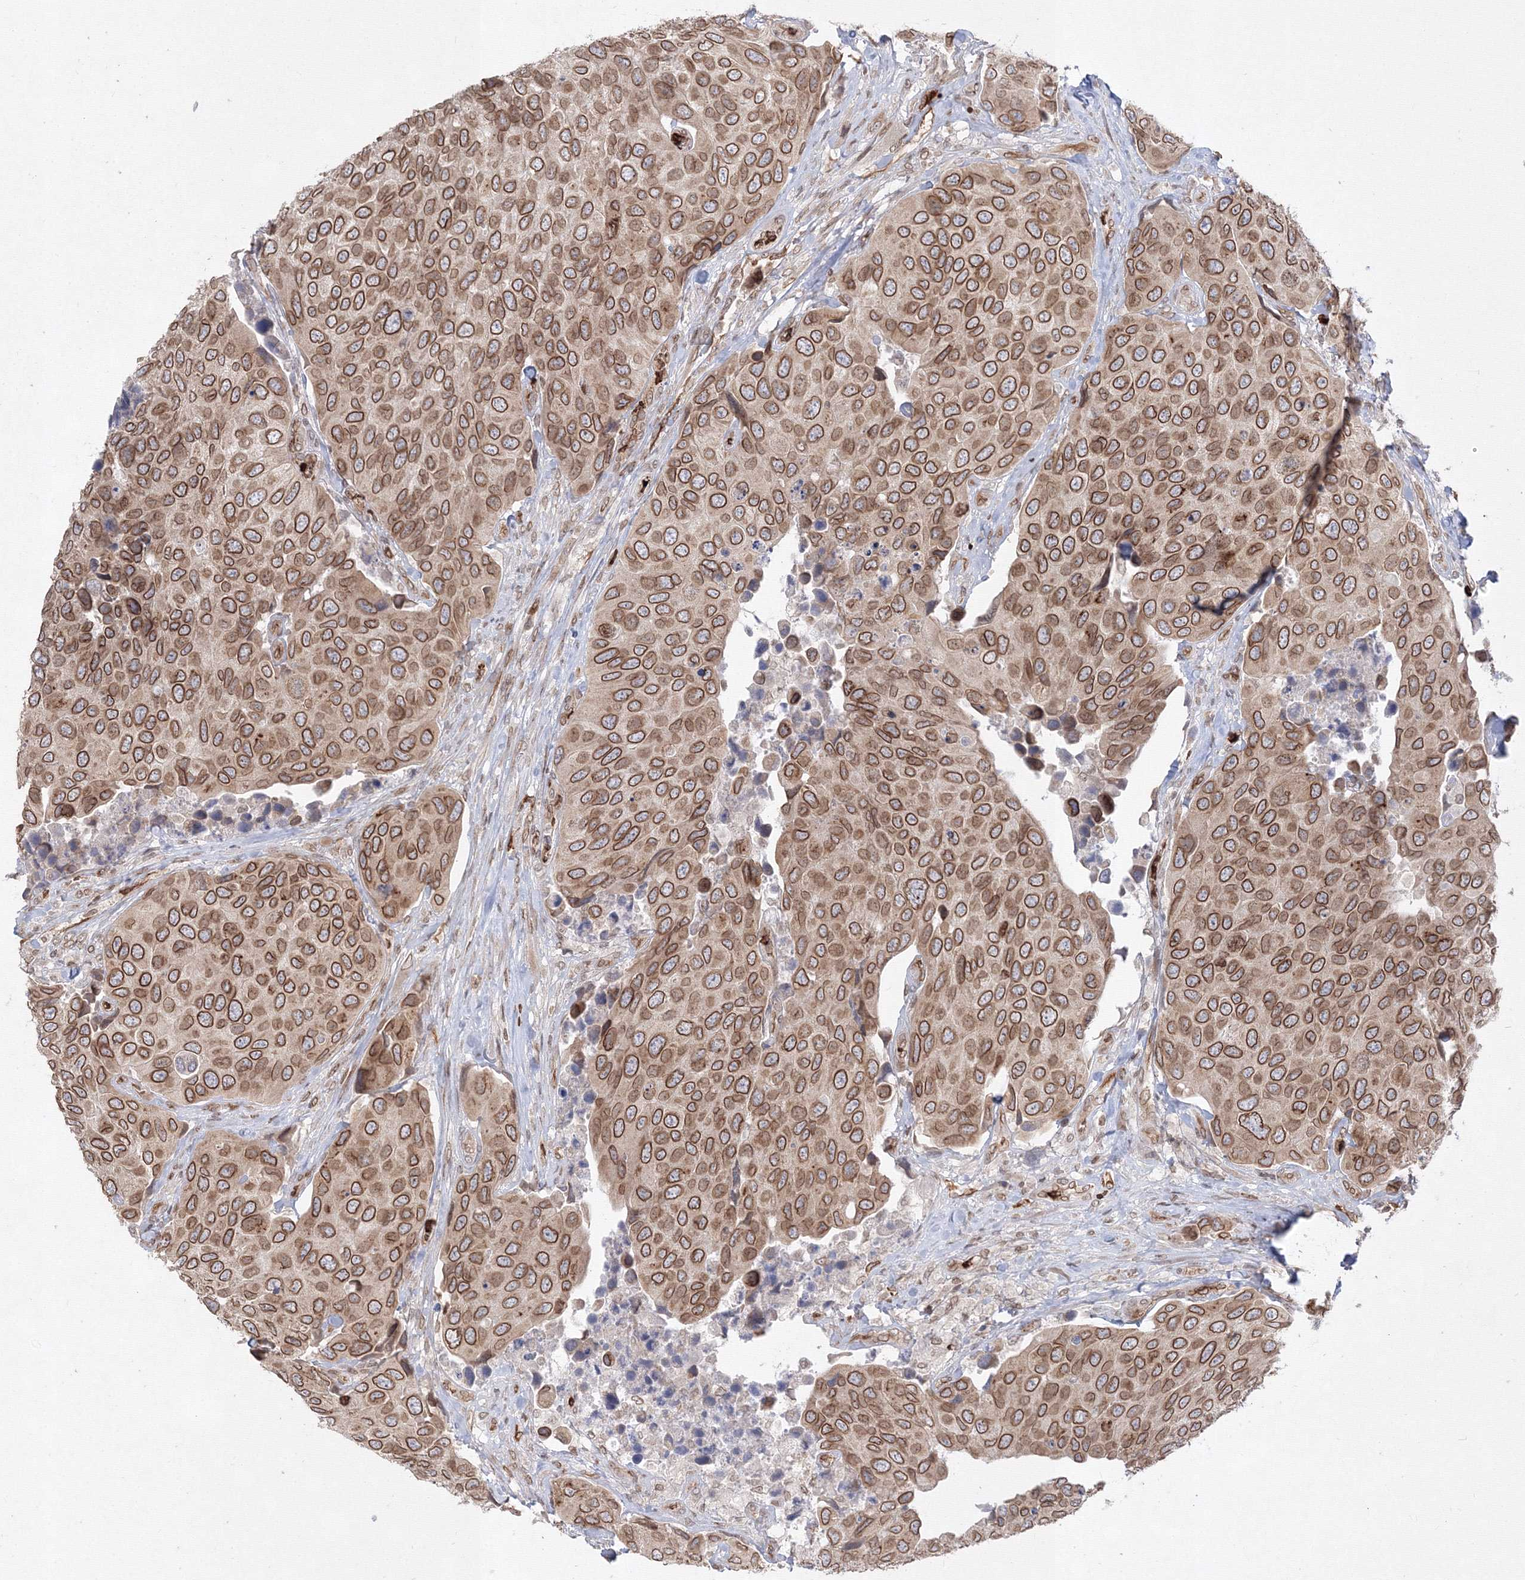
{"staining": {"intensity": "moderate", "quantity": ">75%", "location": "cytoplasmic/membranous,nuclear"}, "tissue": "urothelial cancer", "cell_type": "Tumor cells", "image_type": "cancer", "snomed": [{"axis": "morphology", "description": "Urothelial carcinoma, High grade"}, {"axis": "topography", "description": "Urinary bladder"}], "caption": "This is an image of immunohistochemistry staining of urothelial cancer, which shows moderate staining in the cytoplasmic/membranous and nuclear of tumor cells.", "gene": "DNAJB2", "patient": {"sex": "male", "age": 74}}